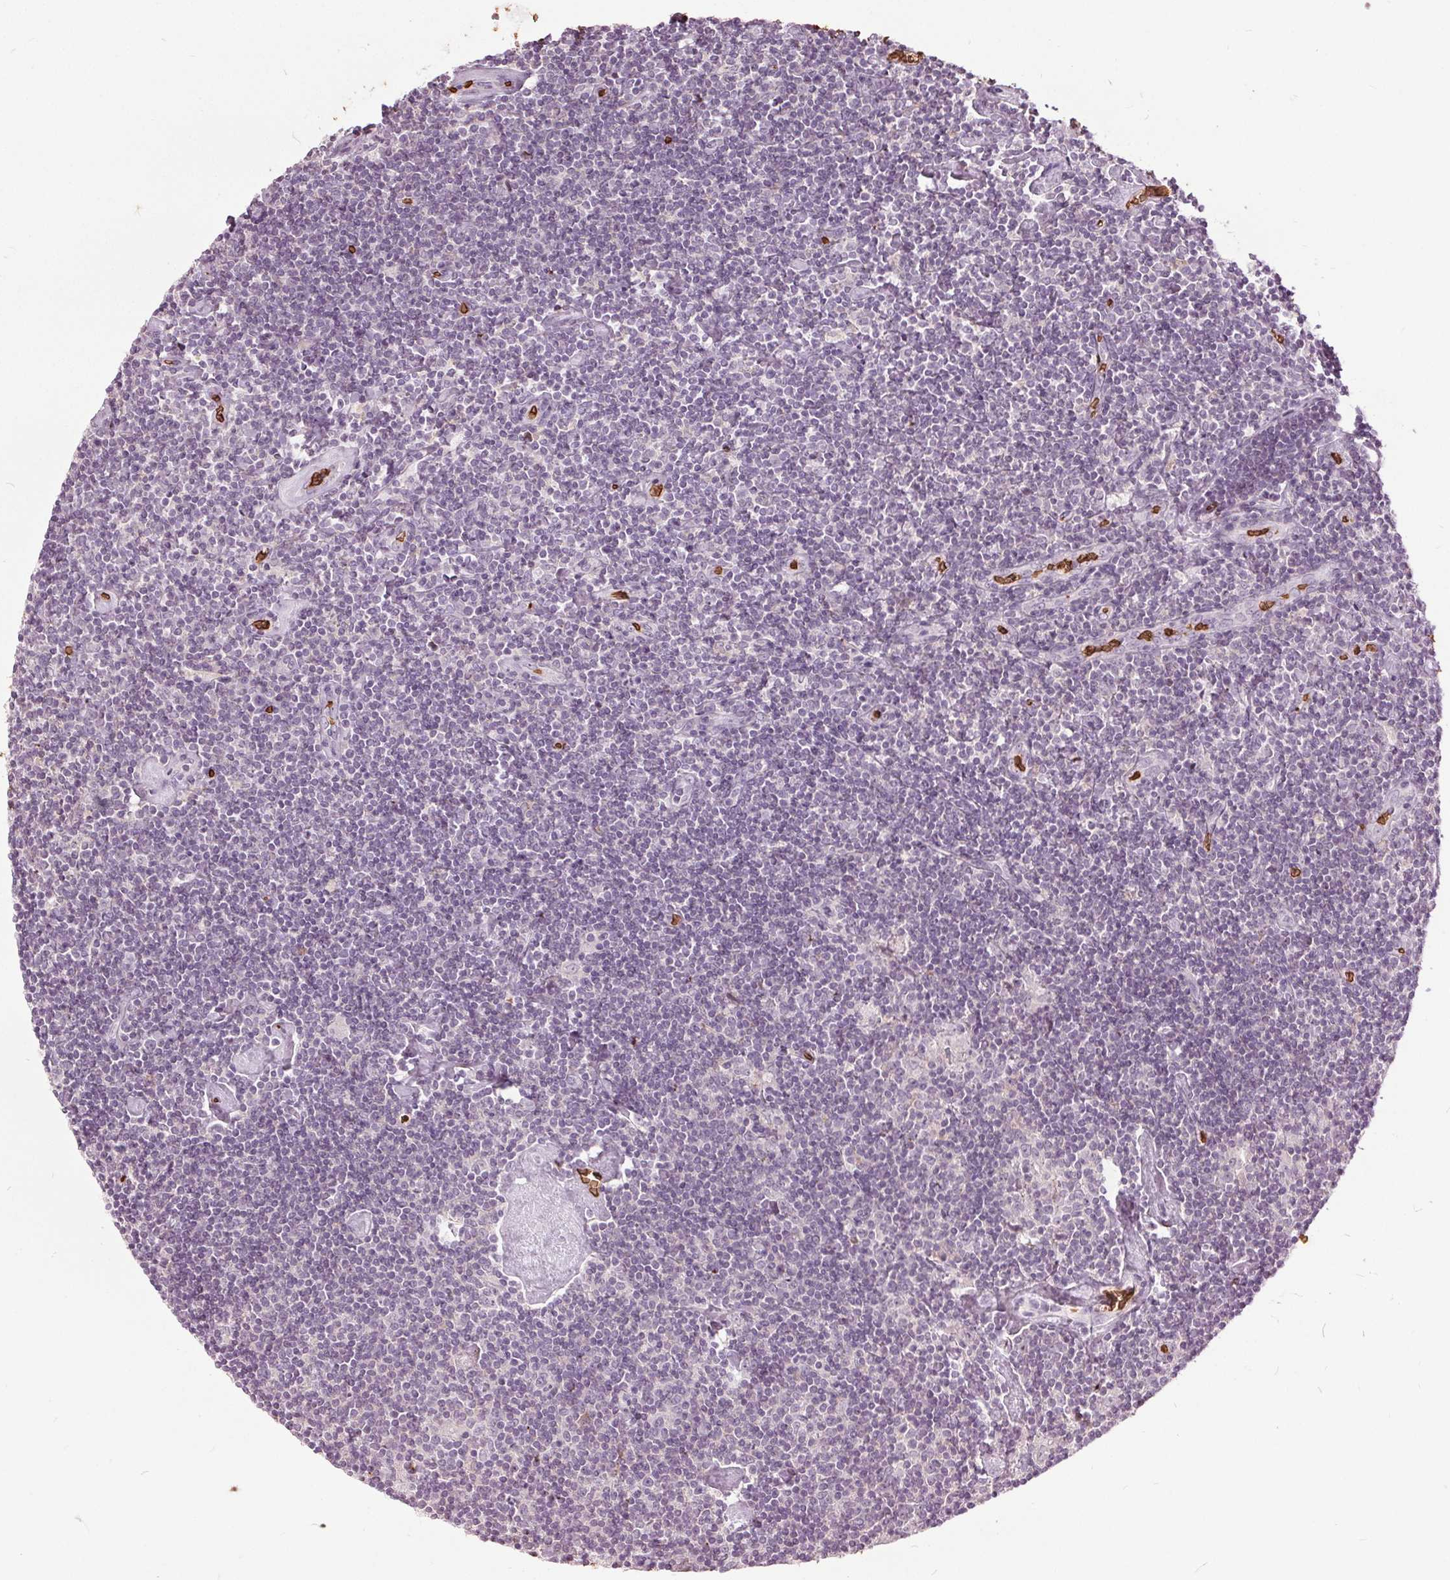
{"staining": {"intensity": "negative", "quantity": "none", "location": "none"}, "tissue": "lymphoma", "cell_type": "Tumor cells", "image_type": "cancer", "snomed": [{"axis": "morphology", "description": "Hodgkin's disease, NOS"}, {"axis": "topography", "description": "Lymph node"}], "caption": "Immunohistochemical staining of human lymphoma reveals no significant positivity in tumor cells. (Immunohistochemistry, brightfield microscopy, high magnification).", "gene": "SLC4A1", "patient": {"sex": "male", "age": 40}}